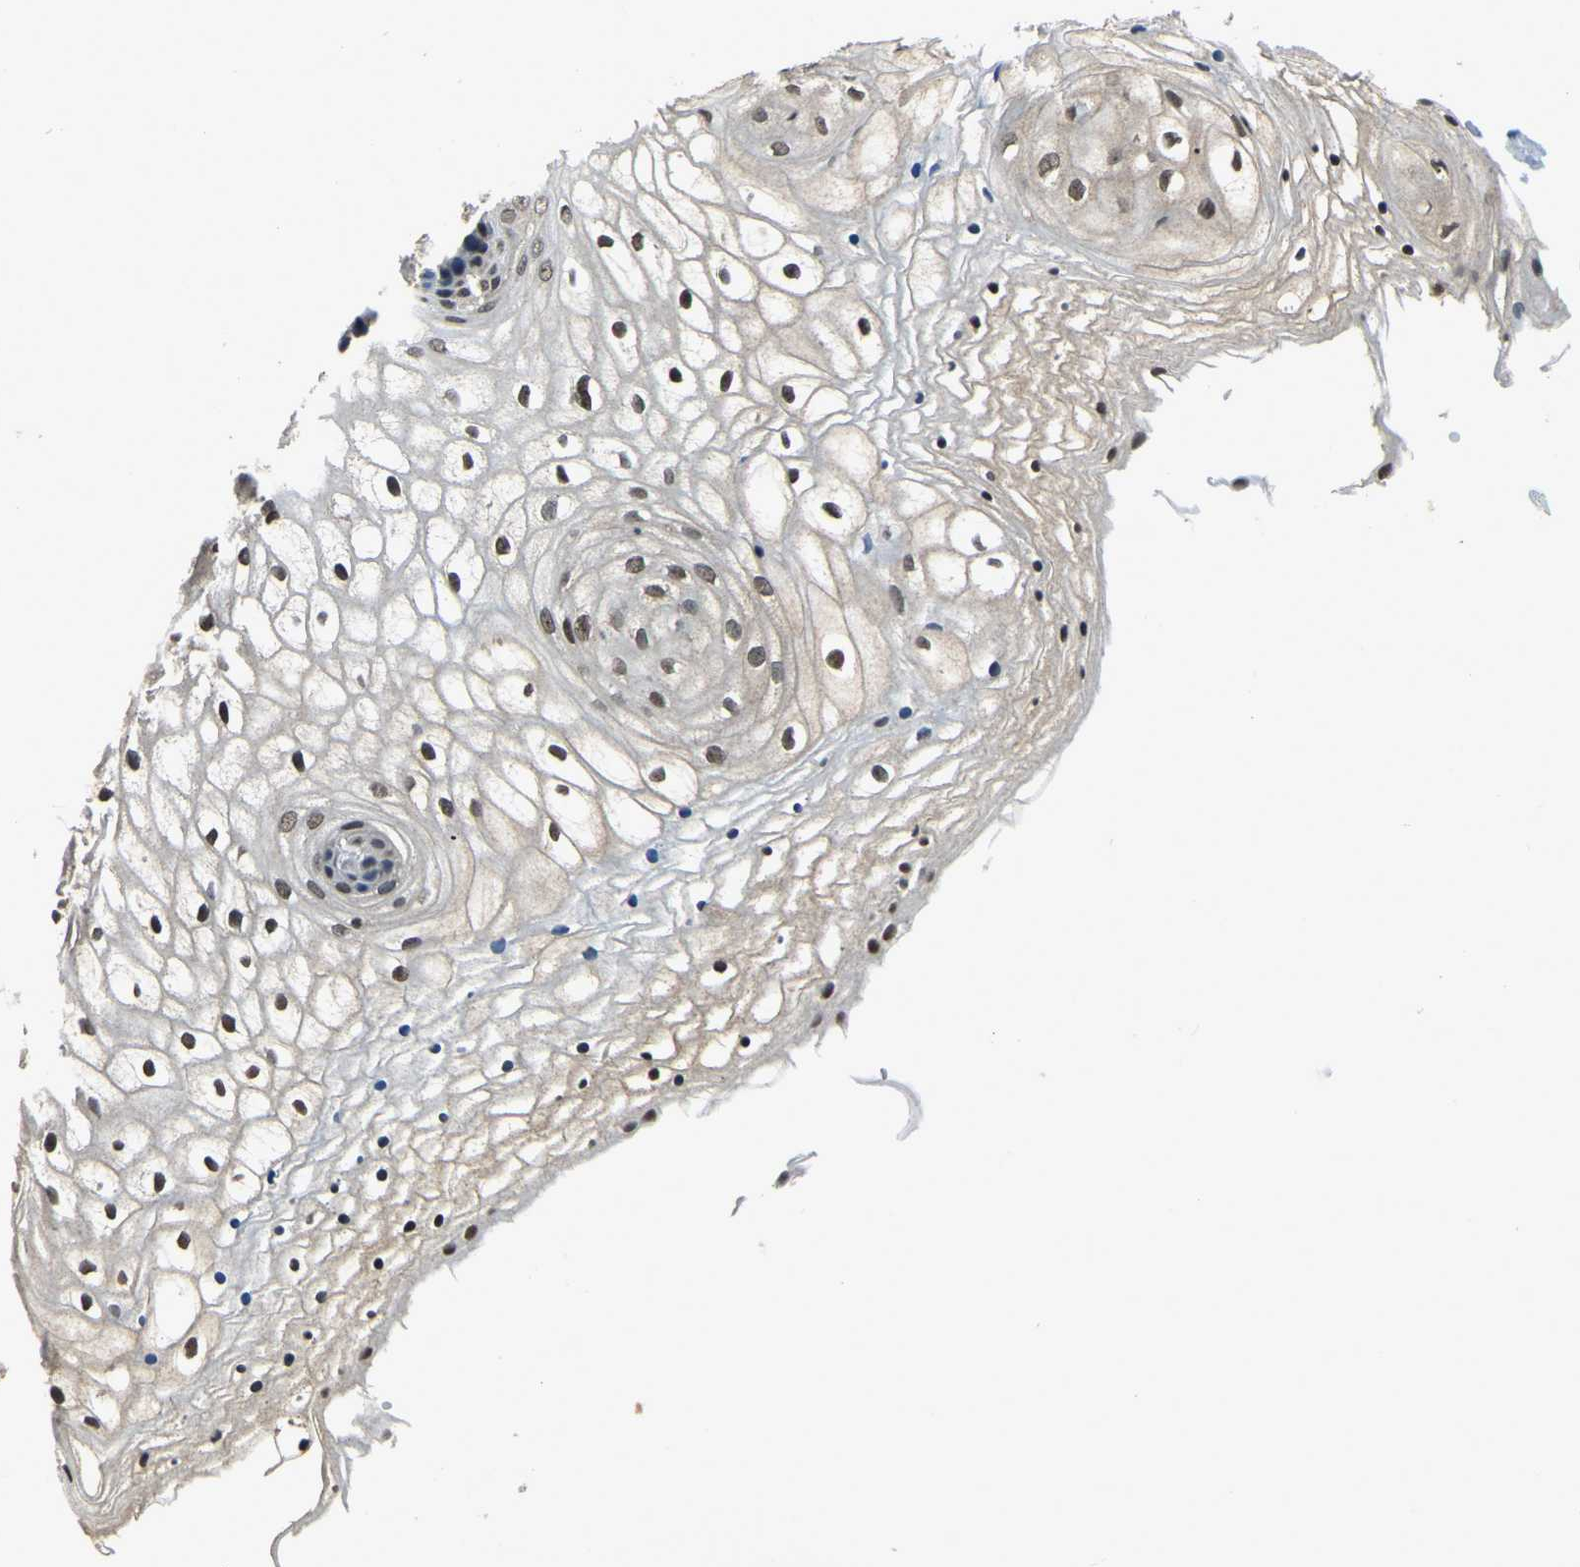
{"staining": {"intensity": "moderate", "quantity": "25%-75%", "location": "nuclear"}, "tissue": "vagina", "cell_type": "Squamous epithelial cells", "image_type": "normal", "snomed": [{"axis": "morphology", "description": "Normal tissue, NOS"}, {"axis": "topography", "description": "Vagina"}], "caption": "This micrograph exhibits immunohistochemistry (IHC) staining of normal vagina, with medium moderate nuclear positivity in about 25%-75% of squamous epithelial cells.", "gene": "ANKIB1", "patient": {"sex": "female", "age": 34}}